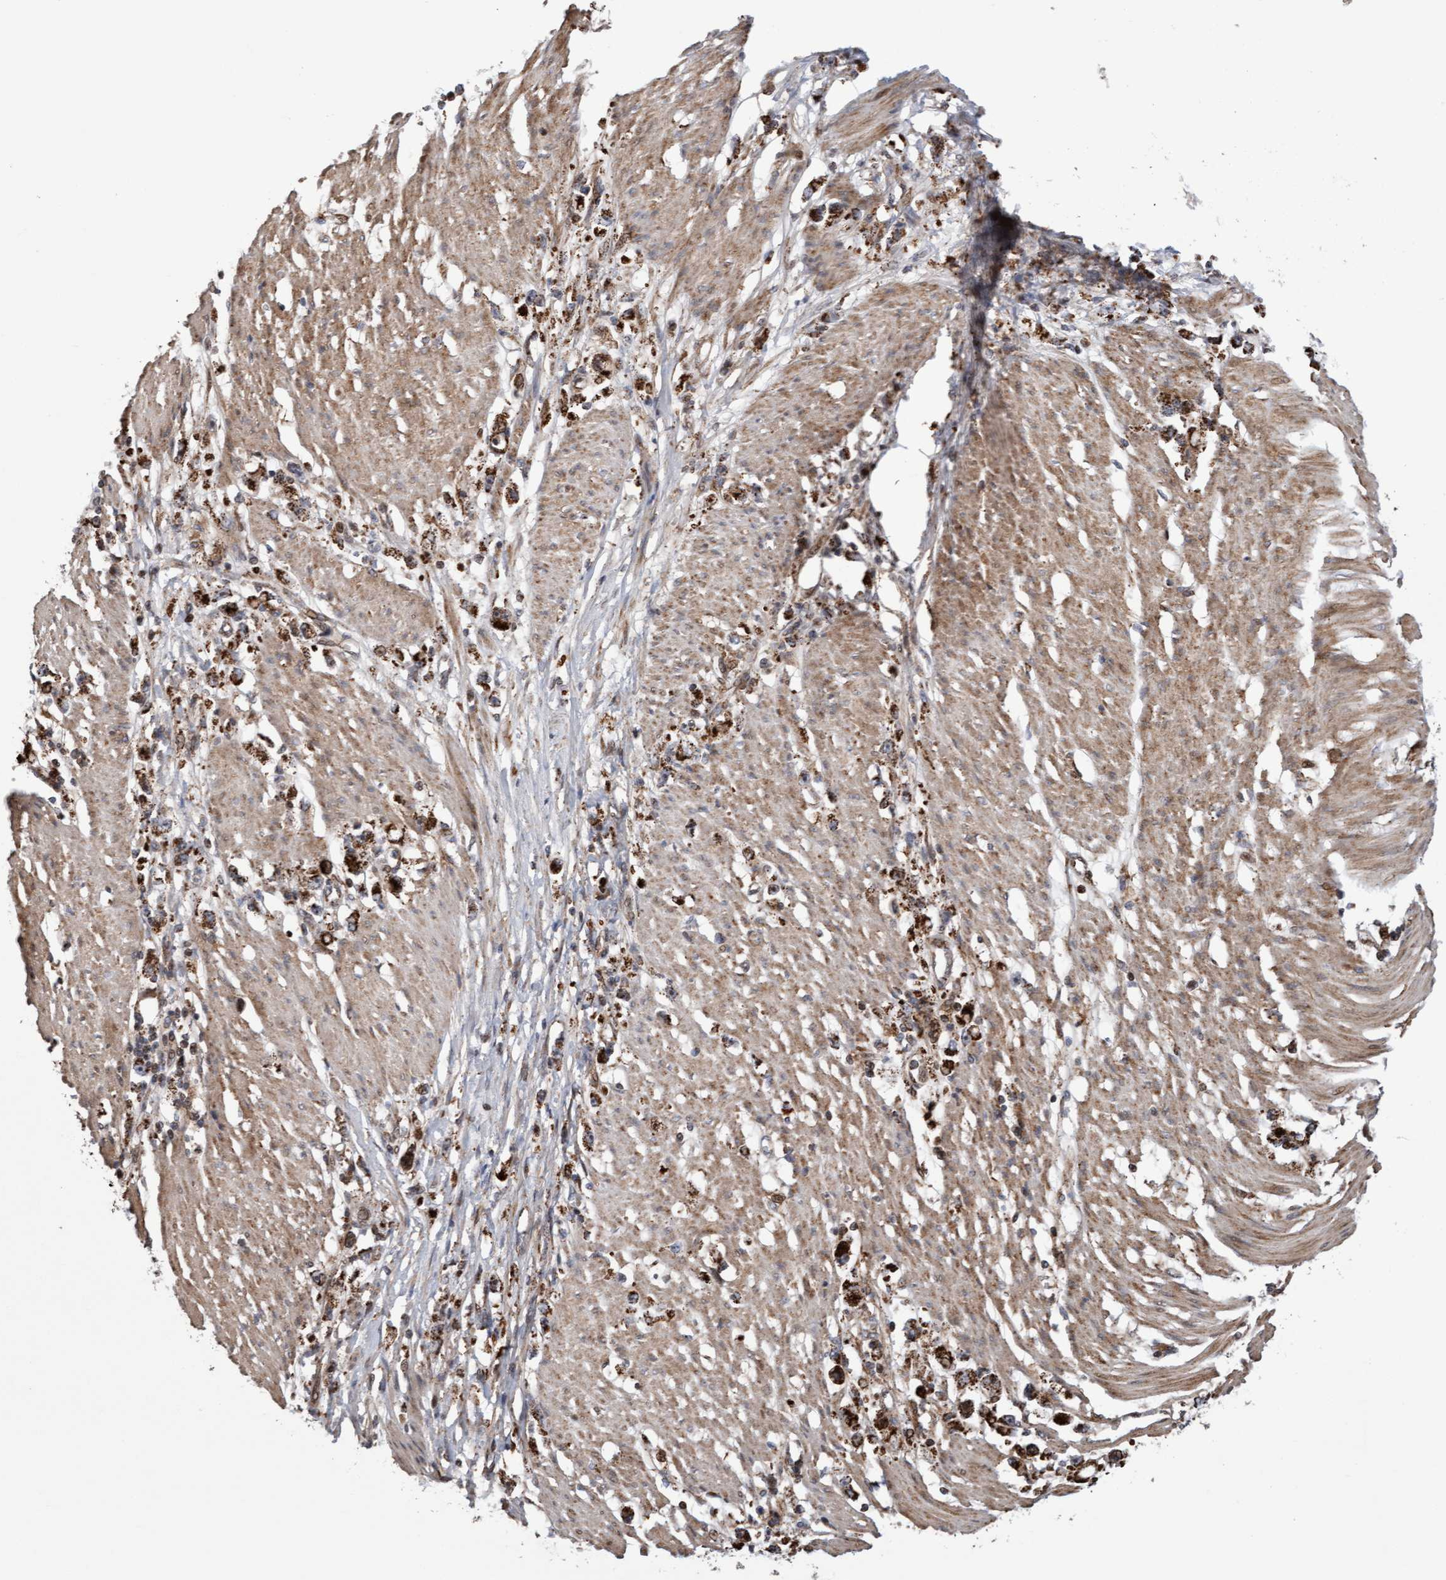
{"staining": {"intensity": "strong", "quantity": ">75%", "location": "cytoplasmic/membranous"}, "tissue": "stomach cancer", "cell_type": "Tumor cells", "image_type": "cancer", "snomed": [{"axis": "morphology", "description": "Adenocarcinoma, NOS"}, {"axis": "topography", "description": "Stomach"}], "caption": "Stomach adenocarcinoma stained with DAB (3,3'-diaminobenzidine) immunohistochemistry reveals high levels of strong cytoplasmic/membranous expression in approximately >75% of tumor cells.", "gene": "PECR", "patient": {"sex": "female", "age": 59}}